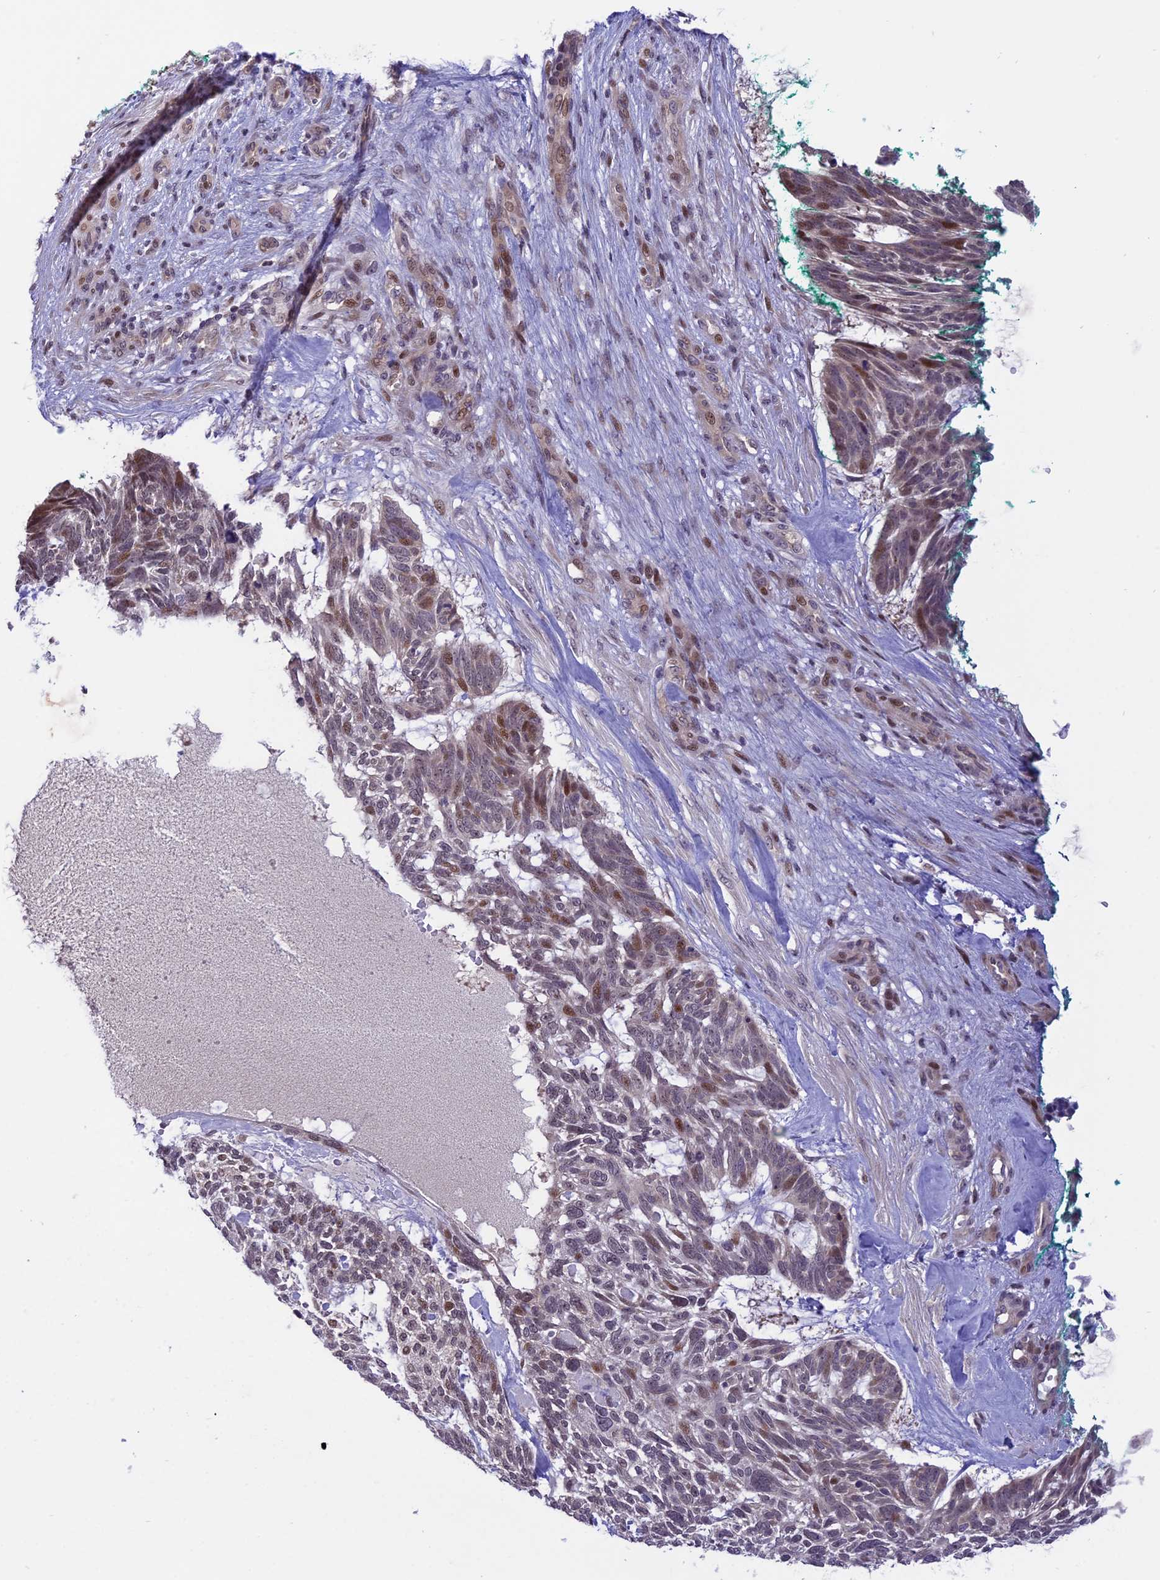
{"staining": {"intensity": "moderate", "quantity": "<25%", "location": "nuclear"}, "tissue": "skin cancer", "cell_type": "Tumor cells", "image_type": "cancer", "snomed": [{"axis": "morphology", "description": "Basal cell carcinoma"}, {"axis": "topography", "description": "Skin"}], "caption": "An image of human basal cell carcinoma (skin) stained for a protein demonstrates moderate nuclear brown staining in tumor cells. Using DAB (3,3'-diaminobenzidine) (brown) and hematoxylin (blue) stains, captured at high magnification using brightfield microscopy.", "gene": "ZNF837", "patient": {"sex": "male", "age": 88}}